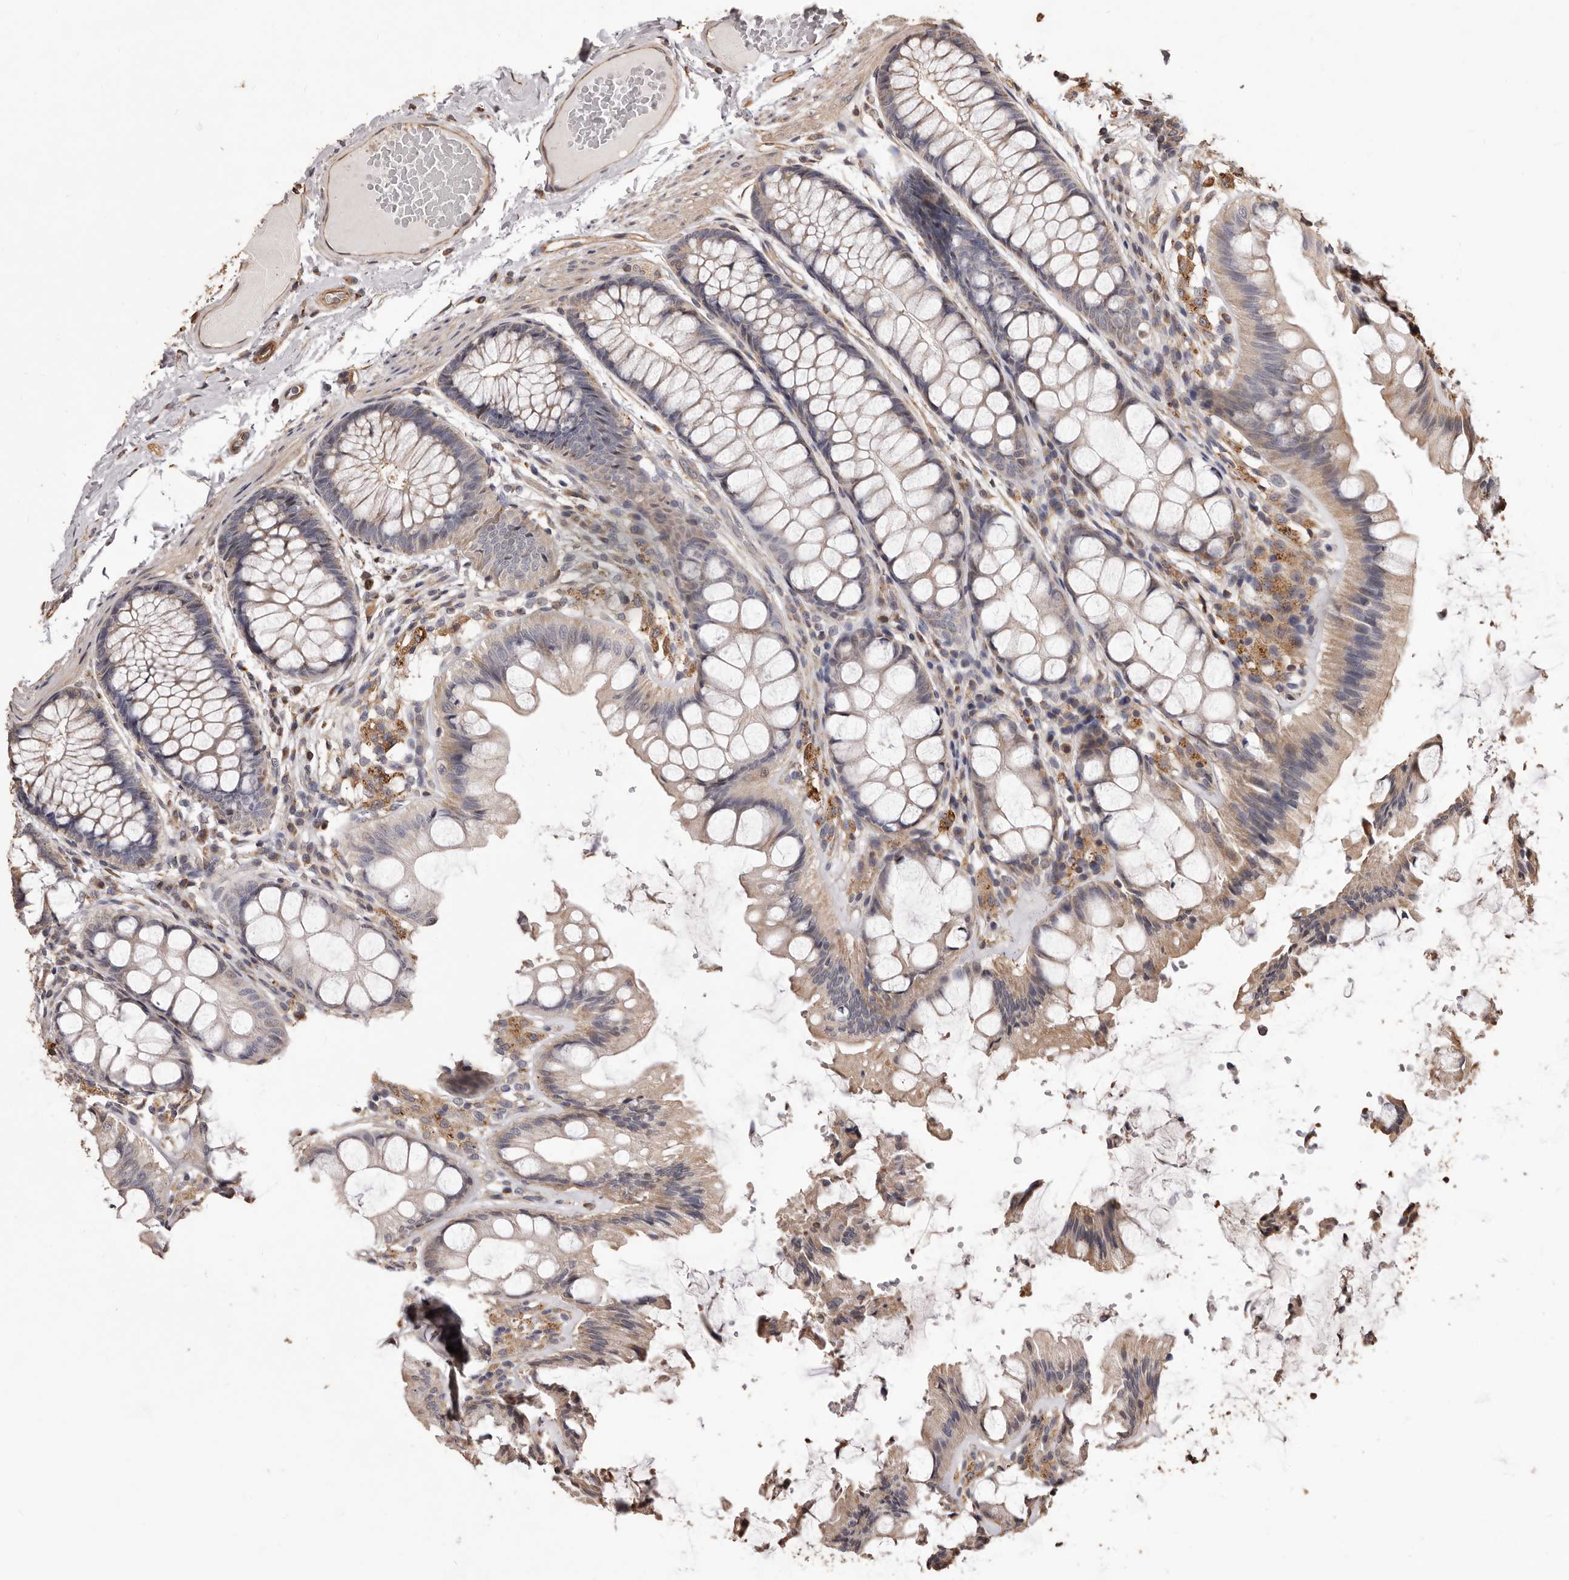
{"staining": {"intensity": "moderate", "quantity": ">75%", "location": "cytoplasmic/membranous"}, "tissue": "colon", "cell_type": "Endothelial cells", "image_type": "normal", "snomed": [{"axis": "morphology", "description": "Normal tissue, NOS"}, {"axis": "topography", "description": "Colon"}], "caption": "Approximately >75% of endothelial cells in unremarkable colon demonstrate moderate cytoplasmic/membranous protein expression as visualized by brown immunohistochemical staining.", "gene": "ALPK1", "patient": {"sex": "male", "age": 47}}